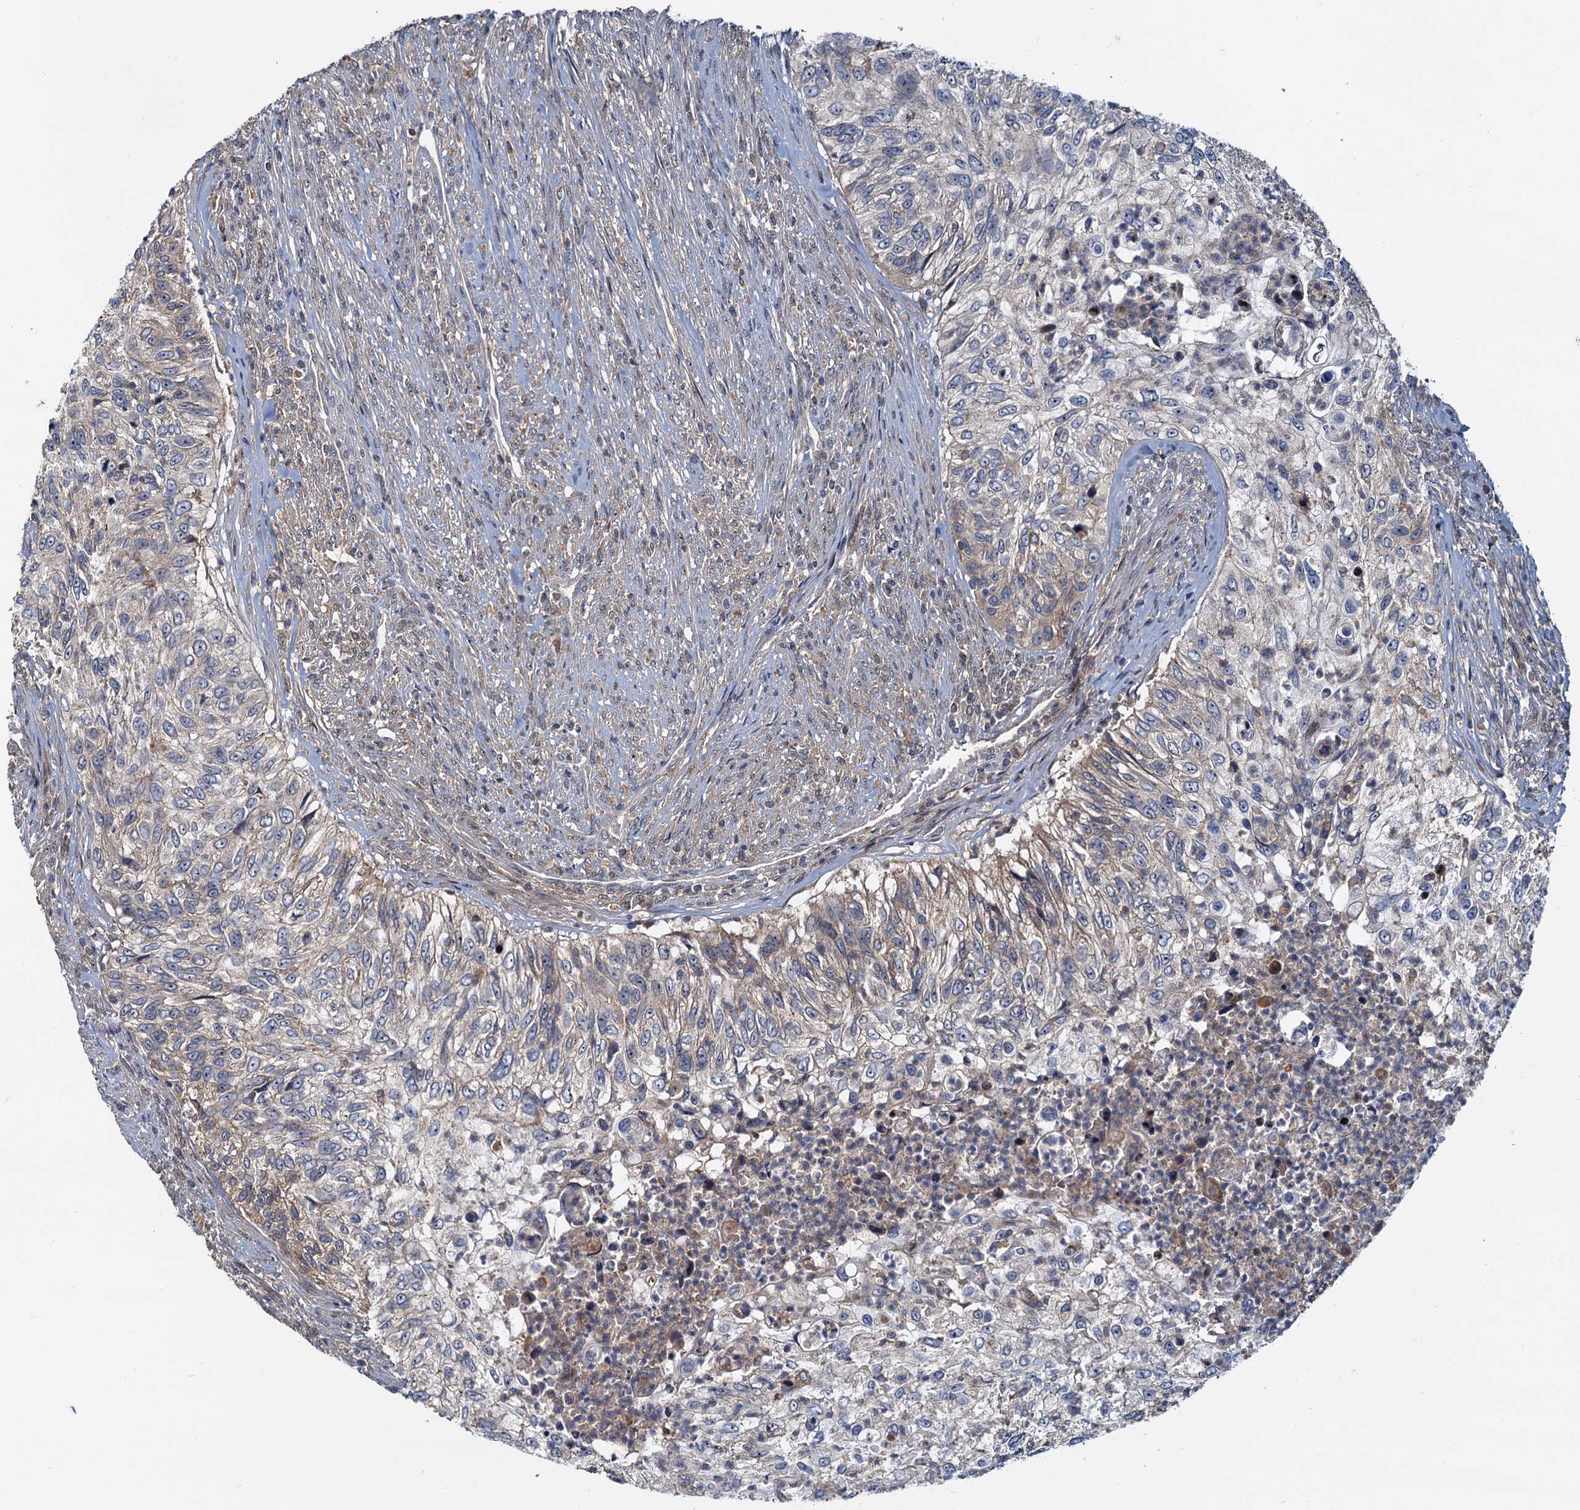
{"staining": {"intensity": "weak", "quantity": "<25%", "location": "cytoplasmic/membranous"}, "tissue": "urothelial cancer", "cell_type": "Tumor cells", "image_type": "cancer", "snomed": [{"axis": "morphology", "description": "Urothelial carcinoma, High grade"}, {"axis": "topography", "description": "Urinary bladder"}], "caption": "Immunohistochemistry (IHC) image of high-grade urothelial carcinoma stained for a protein (brown), which displays no positivity in tumor cells. (DAB immunohistochemistry (IHC) visualized using brightfield microscopy, high magnification).", "gene": "TOLLIP", "patient": {"sex": "female", "age": 60}}